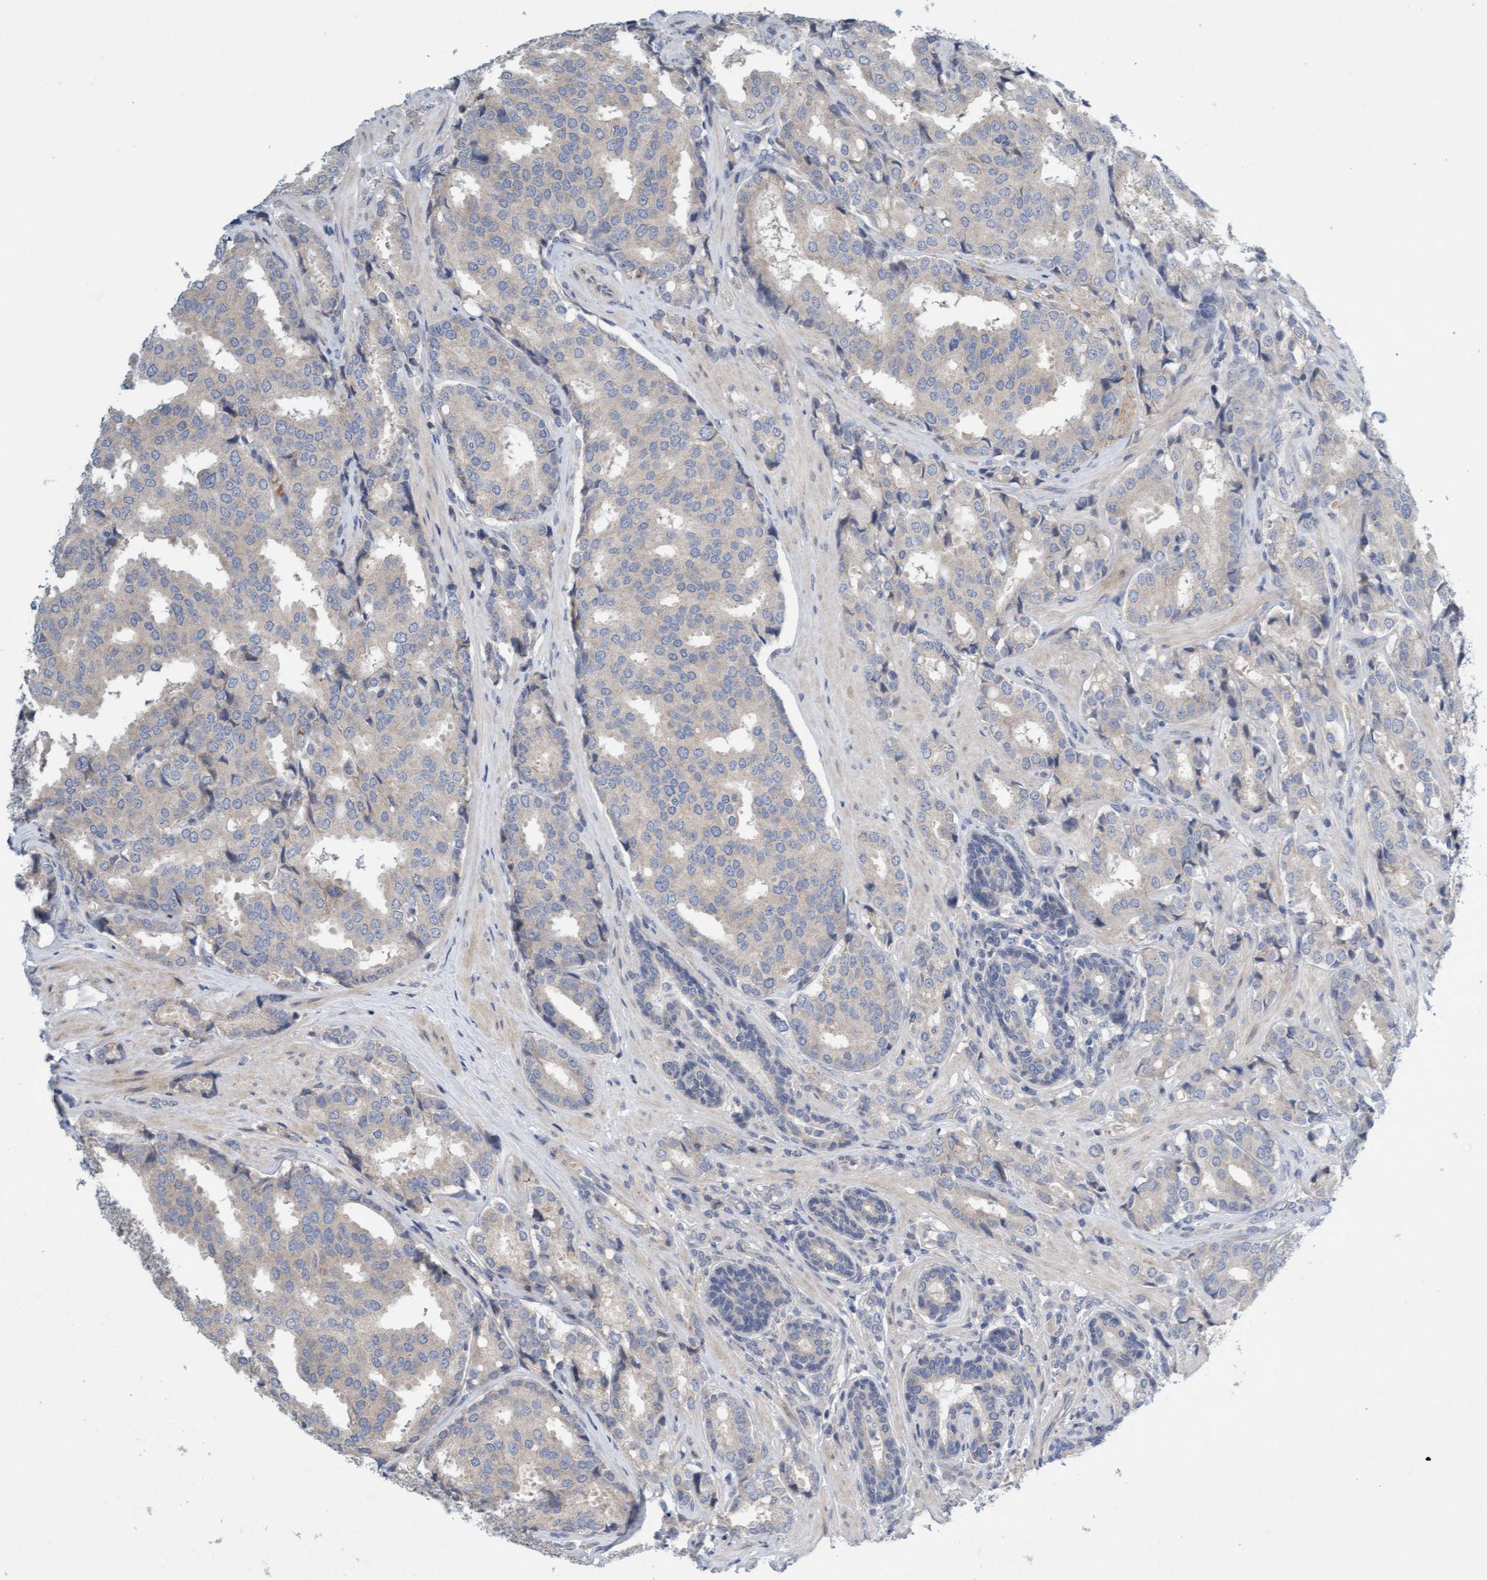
{"staining": {"intensity": "negative", "quantity": "none", "location": "none"}, "tissue": "prostate cancer", "cell_type": "Tumor cells", "image_type": "cancer", "snomed": [{"axis": "morphology", "description": "Adenocarcinoma, High grade"}, {"axis": "topography", "description": "Prostate"}], "caption": "The image exhibits no staining of tumor cells in prostate cancer (high-grade adenocarcinoma). (DAB immunohistochemistry (IHC) with hematoxylin counter stain).", "gene": "DDHD2", "patient": {"sex": "male", "age": 50}}